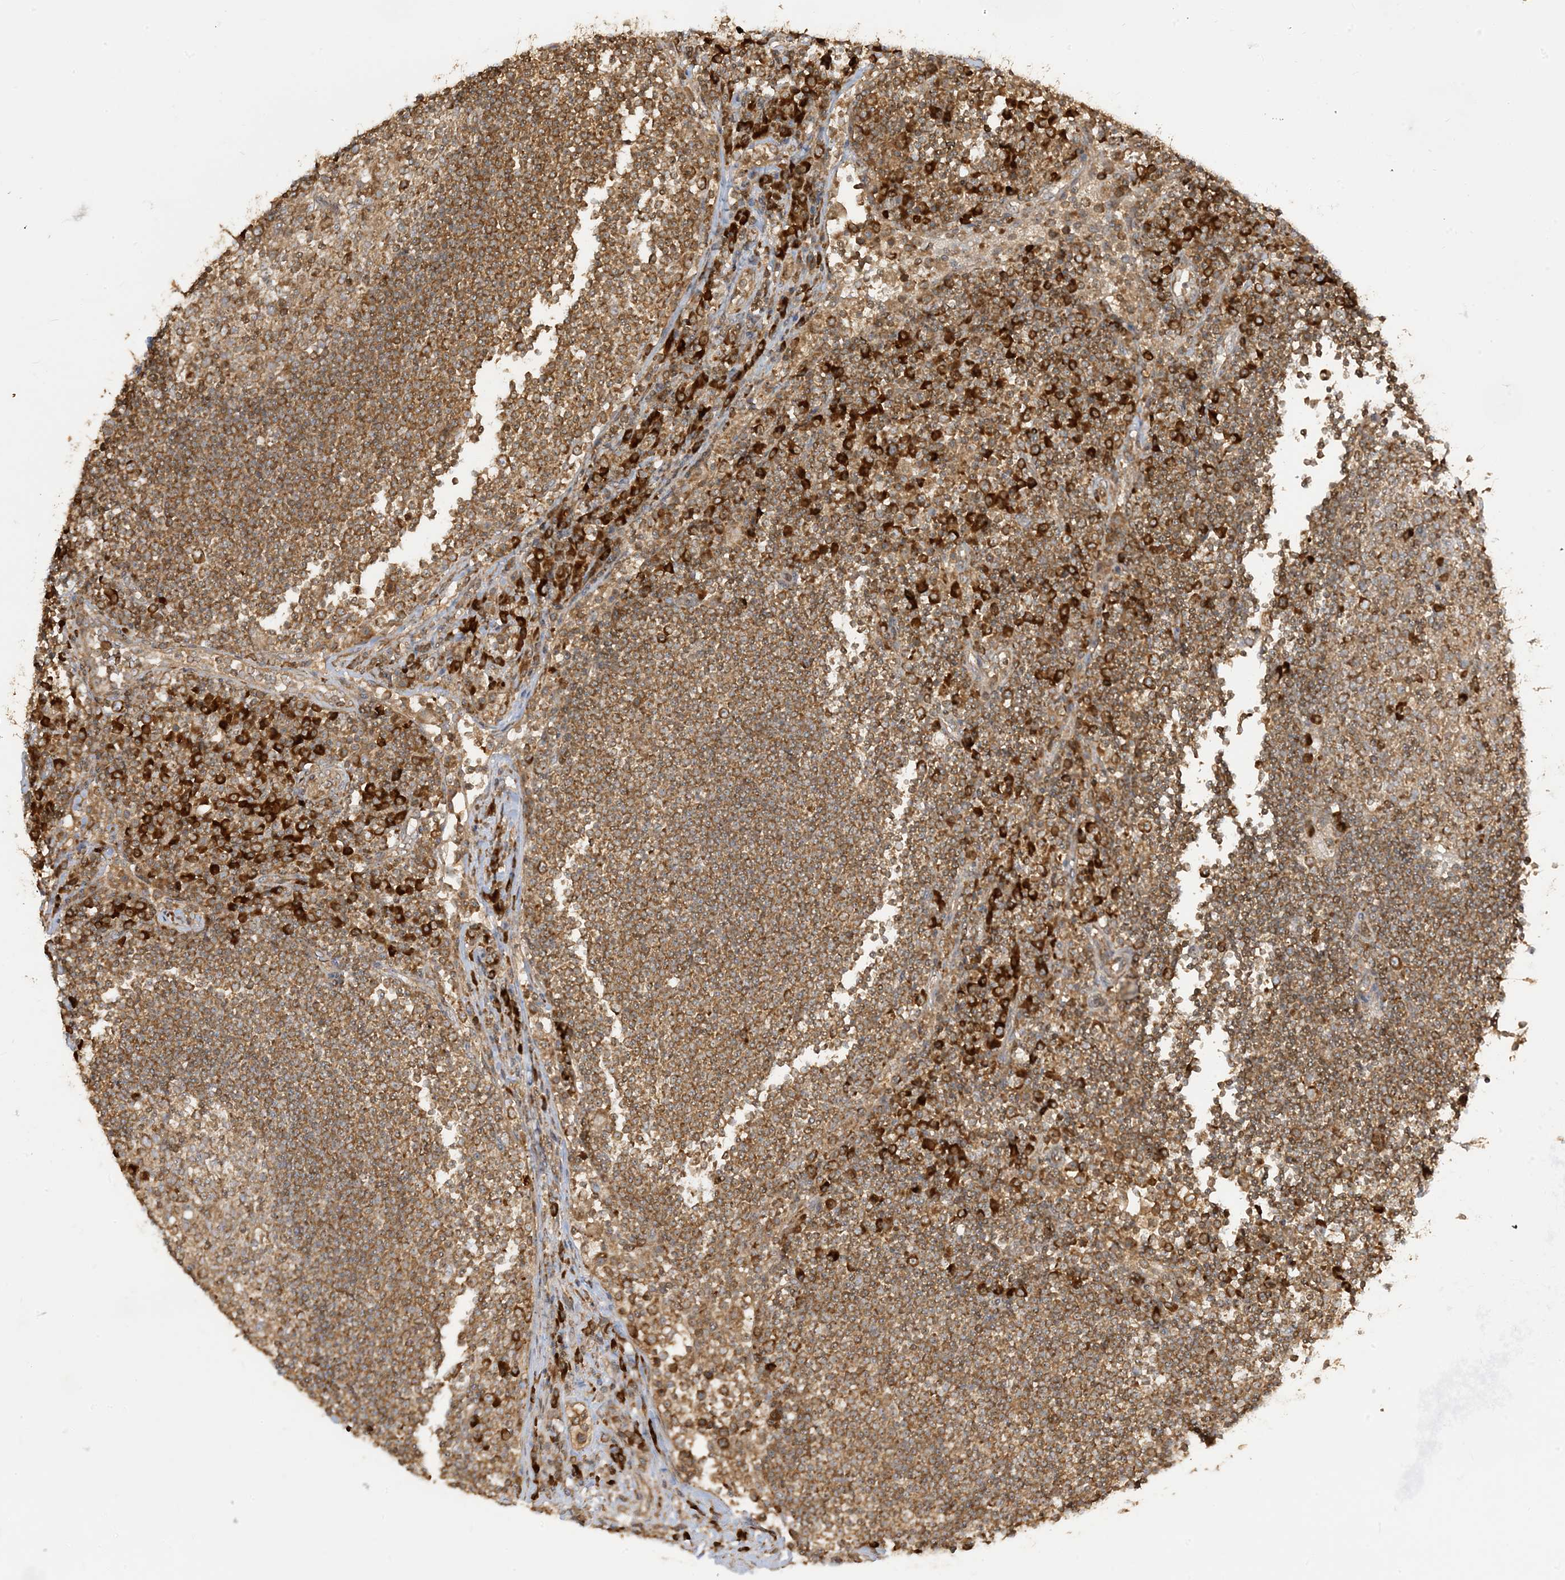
{"staining": {"intensity": "moderate", "quantity": ">75%", "location": "cytoplasmic/membranous"}, "tissue": "lymph node", "cell_type": "Germinal center cells", "image_type": "normal", "snomed": [{"axis": "morphology", "description": "Normal tissue, NOS"}, {"axis": "topography", "description": "Lymph node"}], "caption": "A micrograph showing moderate cytoplasmic/membranous positivity in about >75% of germinal center cells in normal lymph node, as visualized by brown immunohistochemical staining.", "gene": "SRP72", "patient": {"sex": "female", "age": 53}}